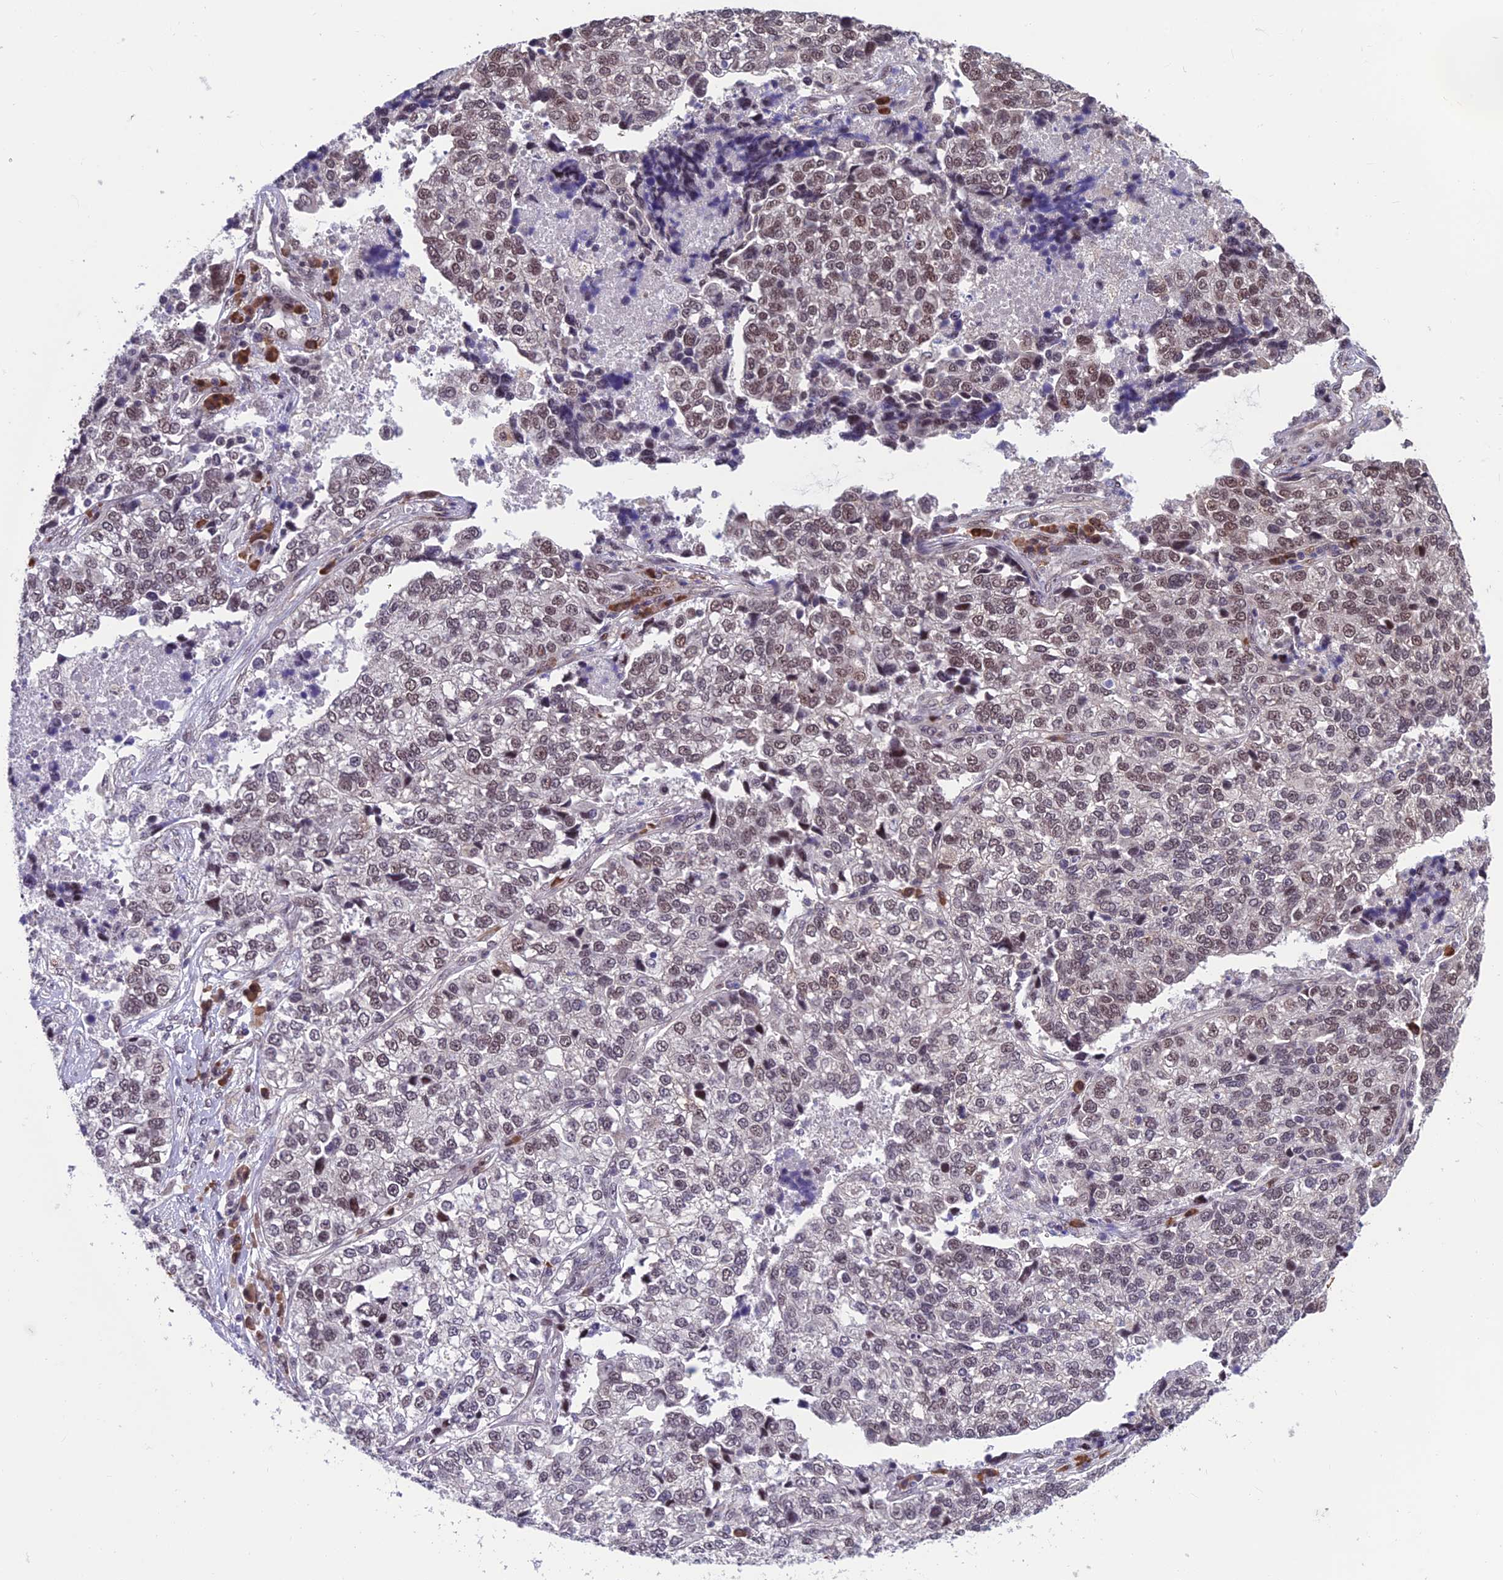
{"staining": {"intensity": "weak", "quantity": "25%-75%", "location": "nuclear"}, "tissue": "lung cancer", "cell_type": "Tumor cells", "image_type": "cancer", "snomed": [{"axis": "morphology", "description": "Adenocarcinoma, NOS"}, {"axis": "topography", "description": "Lung"}], "caption": "Adenocarcinoma (lung) was stained to show a protein in brown. There is low levels of weak nuclear staining in approximately 25%-75% of tumor cells.", "gene": "KIAA1191", "patient": {"sex": "male", "age": 49}}